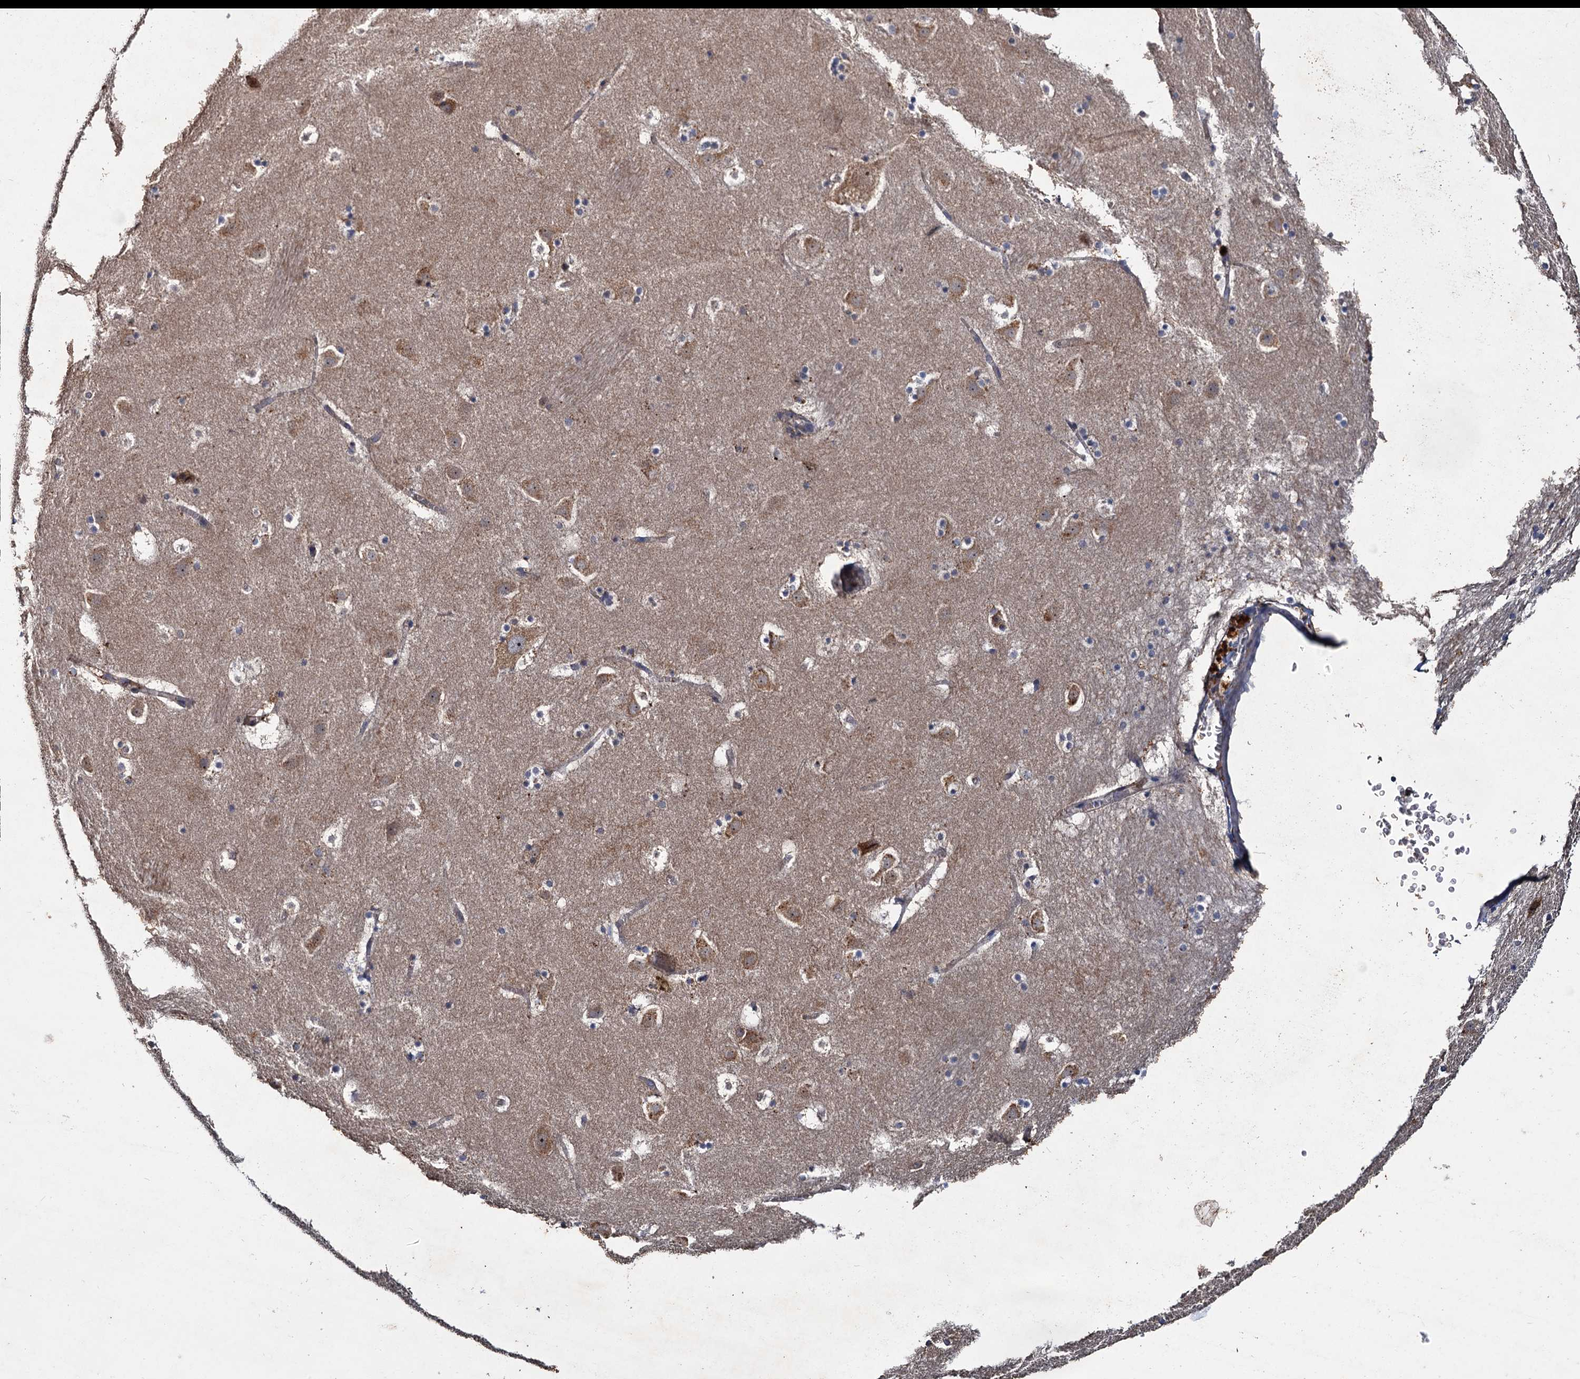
{"staining": {"intensity": "moderate", "quantity": "<25%", "location": "cytoplasmic/membranous"}, "tissue": "caudate", "cell_type": "Glial cells", "image_type": "normal", "snomed": [{"axis": "morphology", "description": "Normal tissue, NOS"}, {"axis": "topography", "description": "Lateral ventricle wall"}], "caption": "Moderate cytoplasmic/membranous staining is seen in approximately <25% of glial cells in unremarkable caudate.", "gene": "ATP9A", "patient": {"sex": "male", "age": 45}}